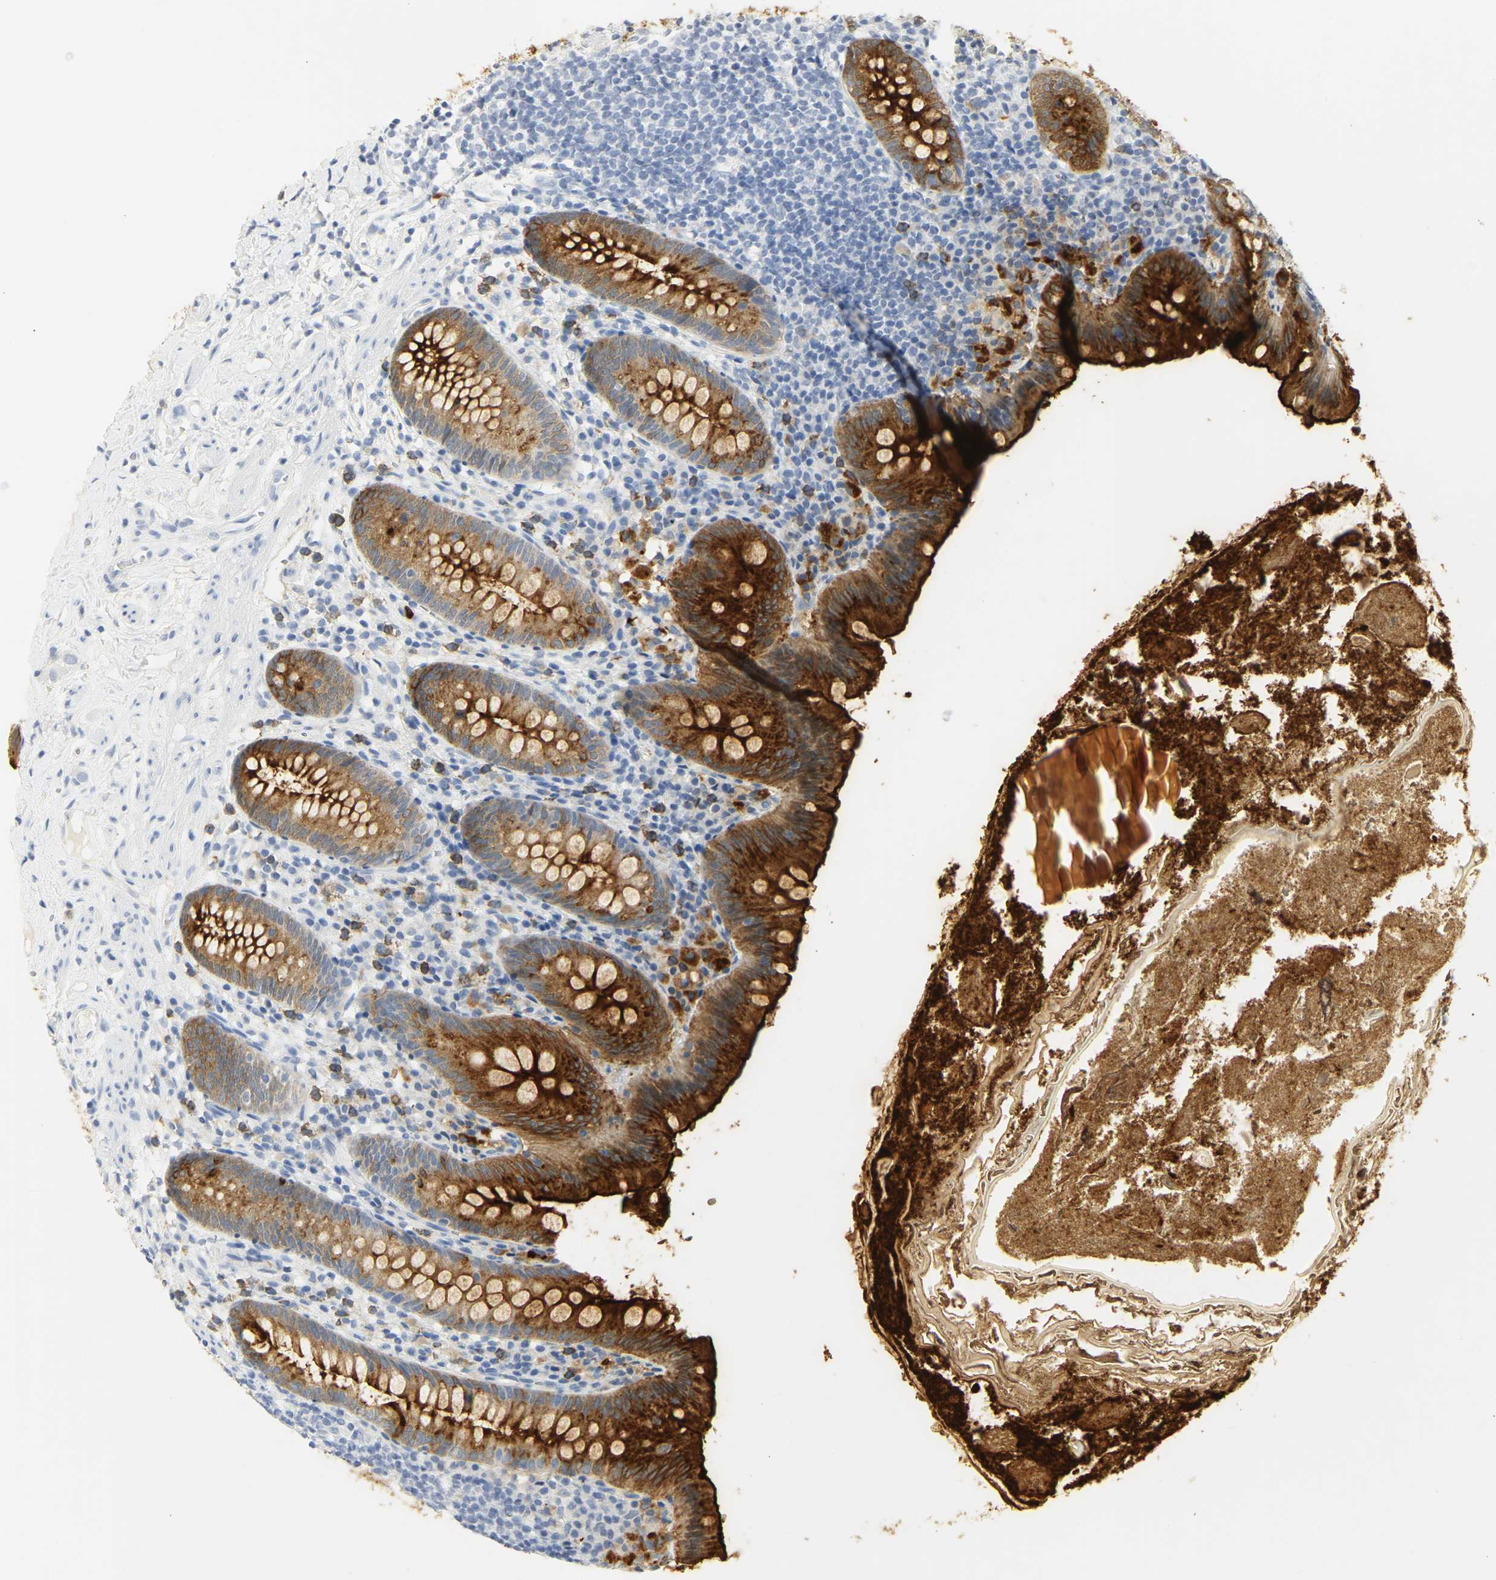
{"staining": {"intensity": "strong", "quantity": ">75%", "location": "cytoplasmic/membranous"}, "tissue": "appendix", "cell_type": "Glandular cells", "image_type": "normal", "snomed": [{"axis": "morphology", "description": "Normal tissue, NOS"}, {"axis": "topography", "description": "Appendix"}], "caption": "Immunohistochemistry (IHC) histopathology image of normal human appendix stained for a protein (brown), which exhibits high levels of strong cytoplasmic/membranous expression in about >75% of glandular cells.", "gene": "CEACAM5", "patient": {"sex": "male", "age": 52}}